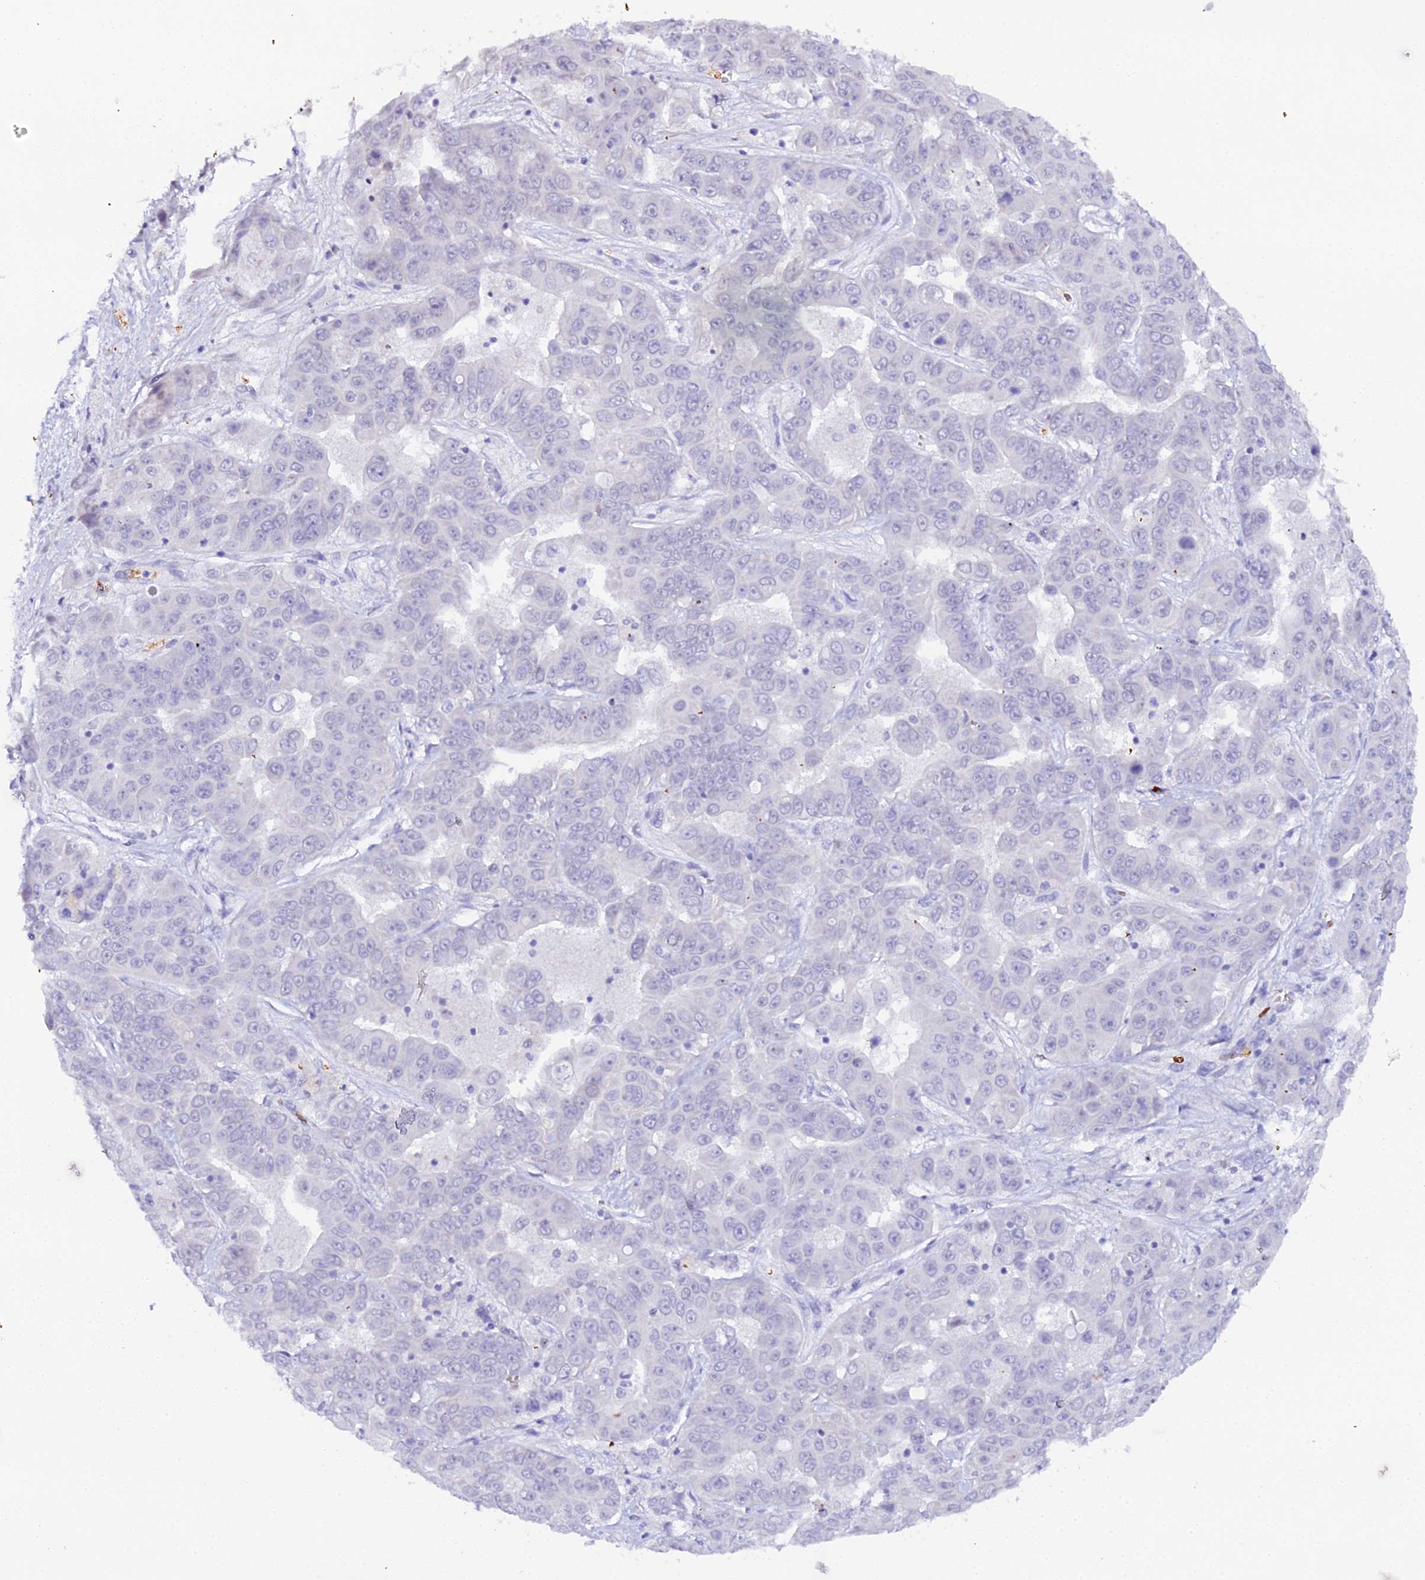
{"staining": {"intensity": "negative", "quantity": "none", "location": "none"}, "tissue": "liver cancer", "cell_type": "Tumor cells", "image_type": "cancer", "snomed": [{"axis": "morphology", "description": "Cholangiocarcinoma"}, {"axis": "topography", "description": "Liver"}], "caption": "Immunohistochemical staining of liver cancer (cholangiocarcinoma) demonstrates no significant staining in tumor cells.", "gene": "CFAP45", "patient": {"sex": "female", "age": 52}}